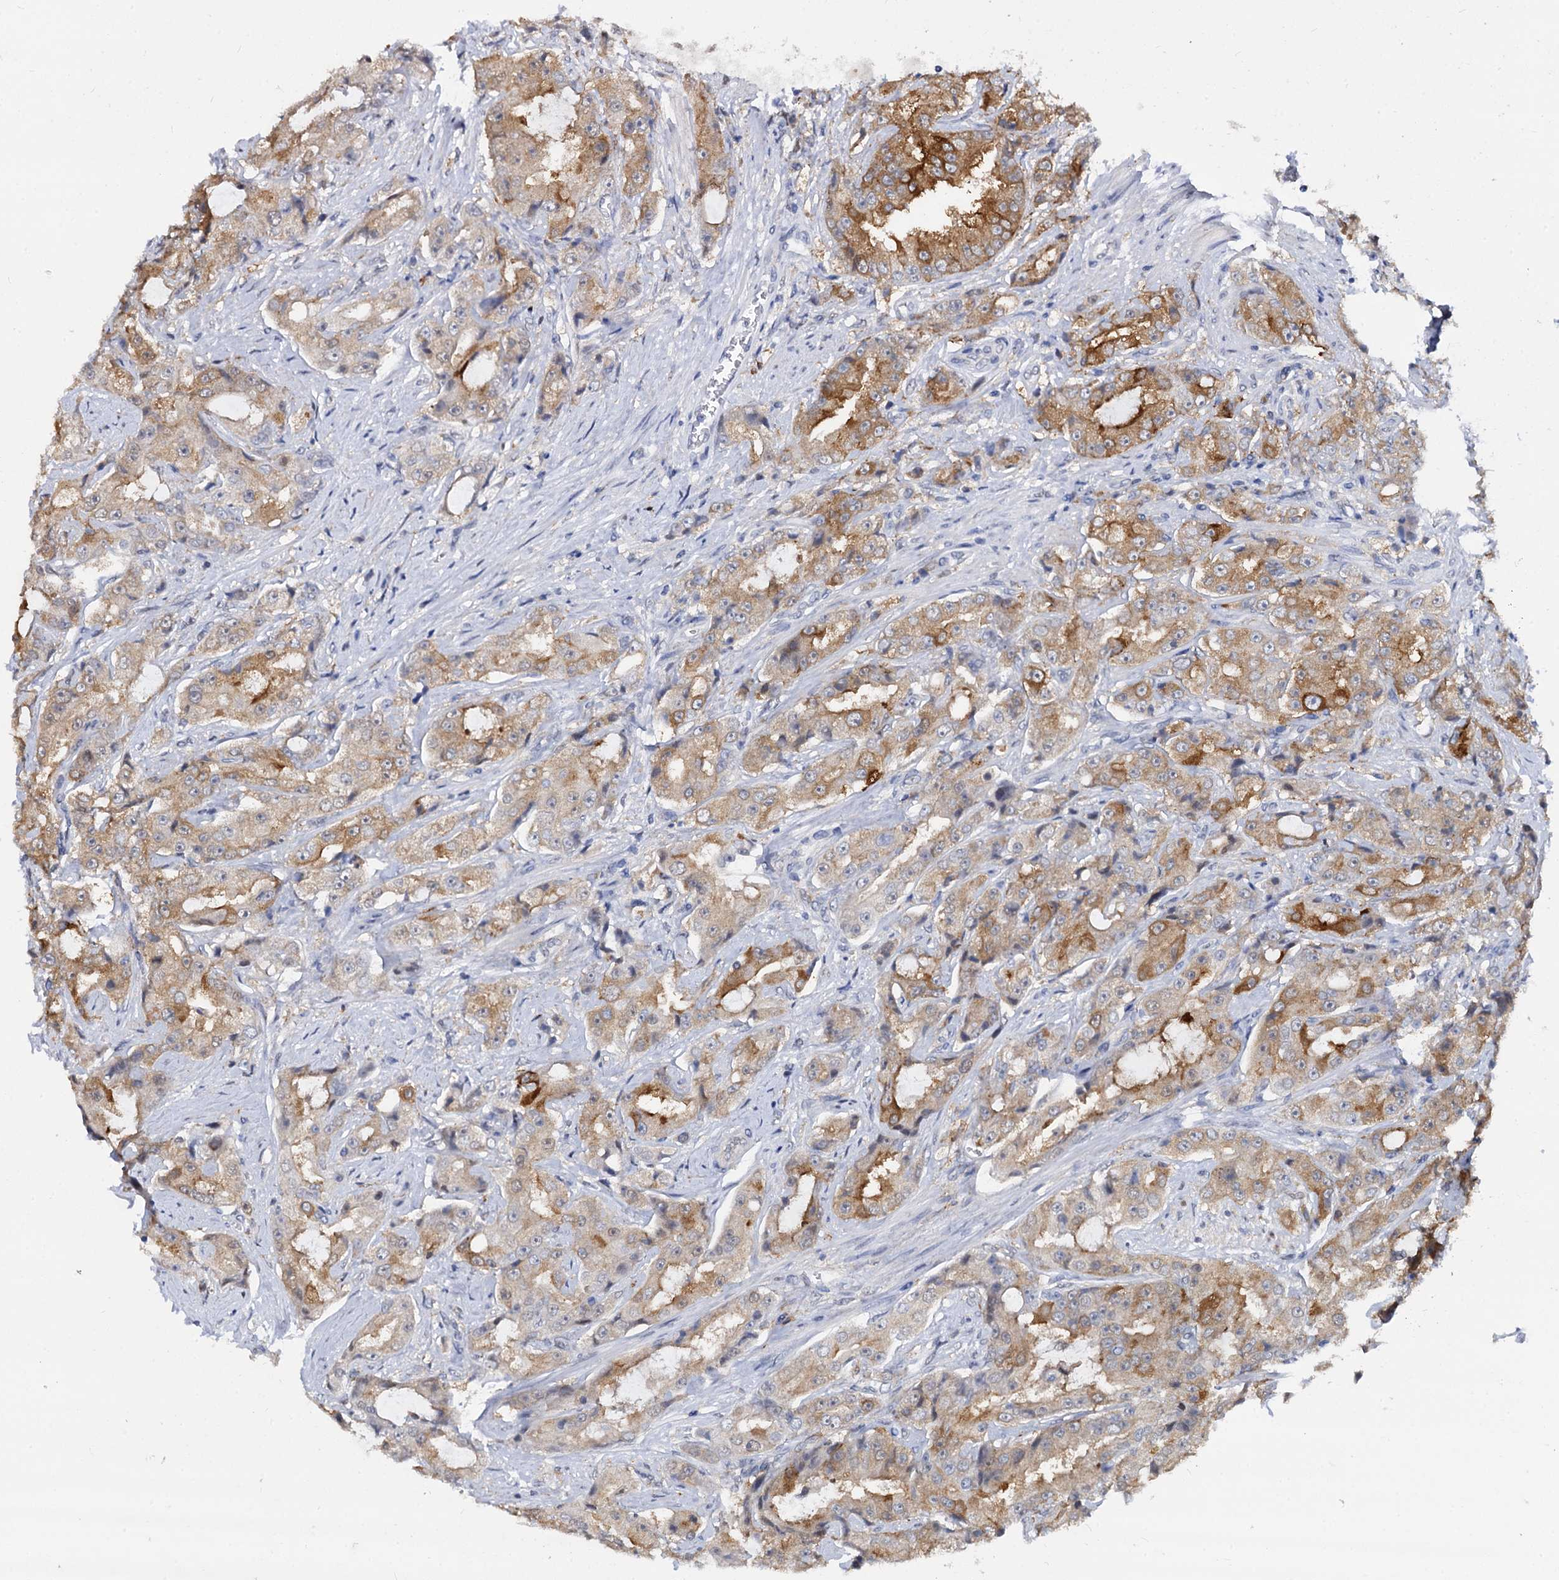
{"staining": {"intensity": "moderate", "quantity": ">75%", "location": "cytoplasmic/membranous"}, "tissue": "prostate cancer", "cell_type": "Tumor cells", "image_type": "cancer", "snomed": [{"axis": "morphology", "description": "Adenocarcinoma, High grade"}, {"axis": "topography", "description": "Prostate"}], "caption": "Tumor cells display moderate cytoplasmic/membranous expression in approximately >75% of cells in high-grade adenocarcinoma (prostate).", "gene": "PSMD4", "patient": {"sex": "male", "age": 73}}